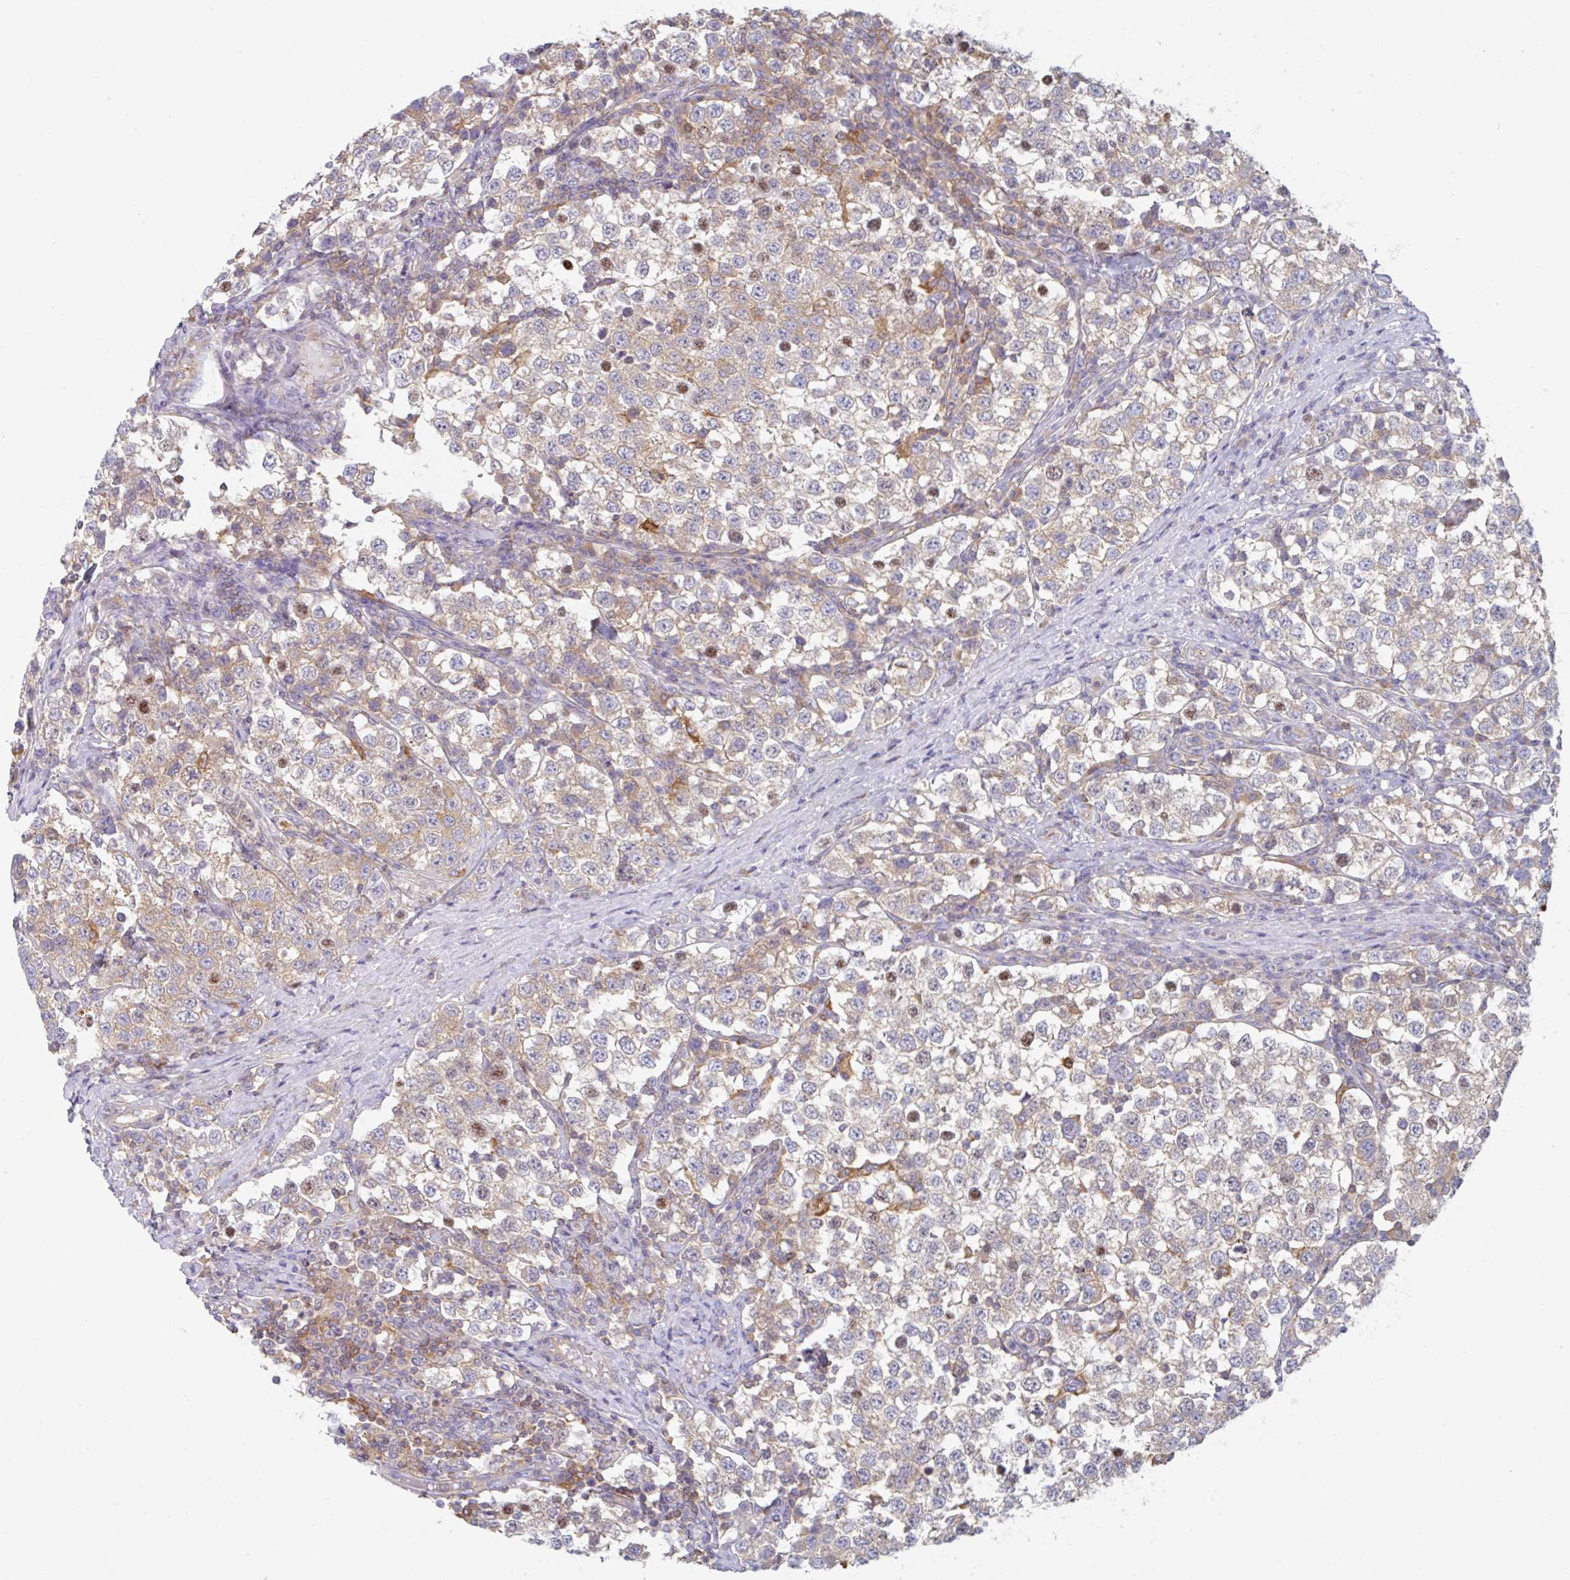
{"staining": {"intensity": "moderate", "quantity": "<25%", "location": "cytoplasmic/membranous,nuclear"}, "tissue": "testis cancer", "cell_type": "Tumor cells", "image_type": "cancer", "snomed": [{"axis": "morphology", "description": "Seminoma, NOS"}, {"axis": "topography", "description": "Testis"}], "caption": "Immunohistochemical staining of testis cancer exhibits moderate cytoplasmic/membranous and nuclear protein positivity in approximately <25% of tumor cells.", "gene": "AMPD2", "patient": {"sex": "male", "age": 34}}